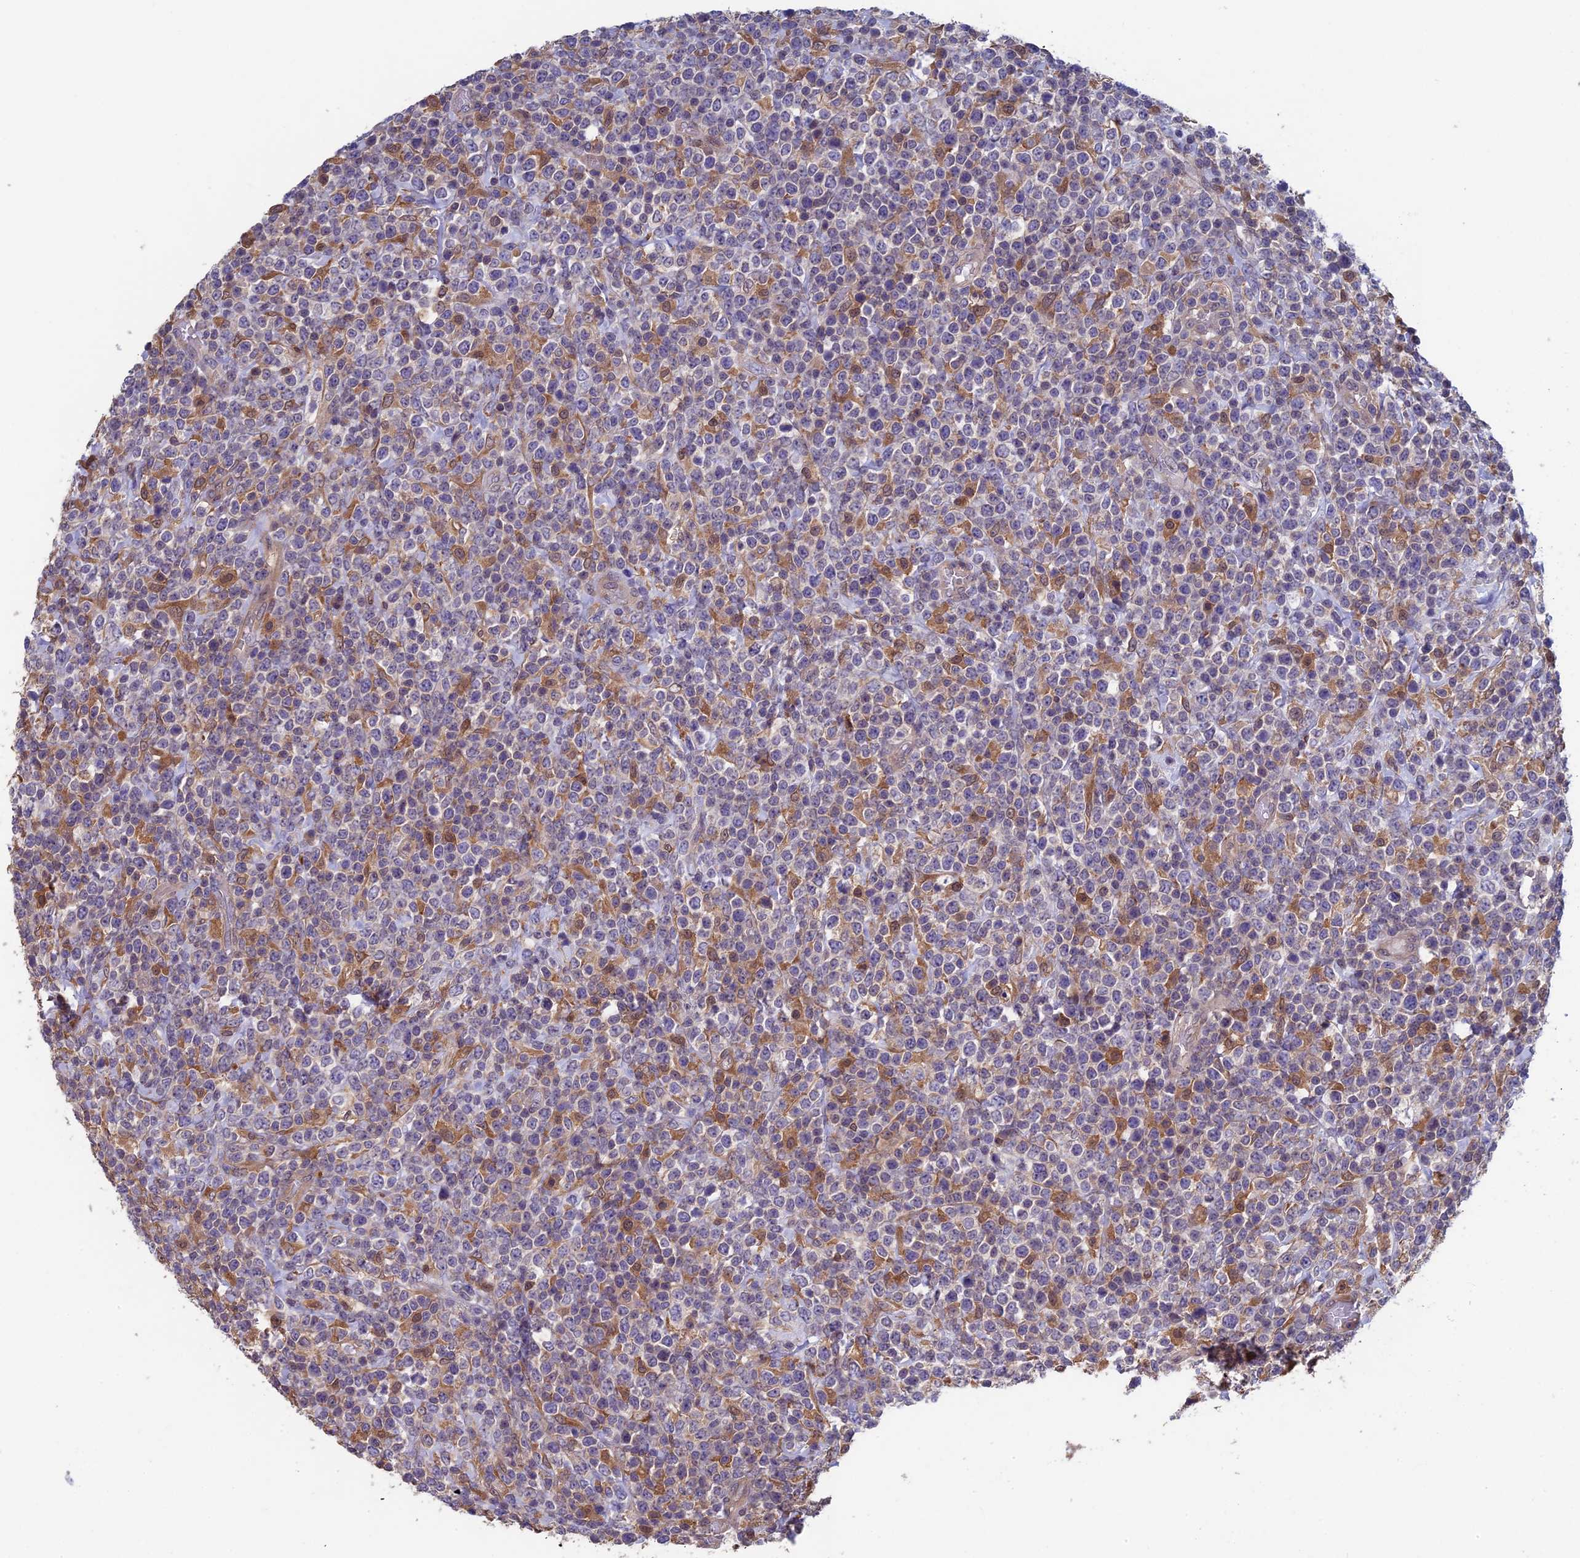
{"staining": {"intensity": "negative", "quantity": "none", "location": "none"}, "tissue": "lymphoma", "cell_type": "Tumor cells", "image_type": "cancer", "snomed": [{"axis": "morphology", "description": "Malignant lymphoma, non-Hodgkin's type, High grade"}, {"axis": "topography", "description": "Colon"}], "caption": "The immunohistochemistry (IHC) micrograph has no significant positivity in tumor cells of lymphoma tissue. (Immunohistochemistry, brightfield microscopy, high magnification).", "gene": "LCMT1", "patient": {"sex": "female", "age": 53}}